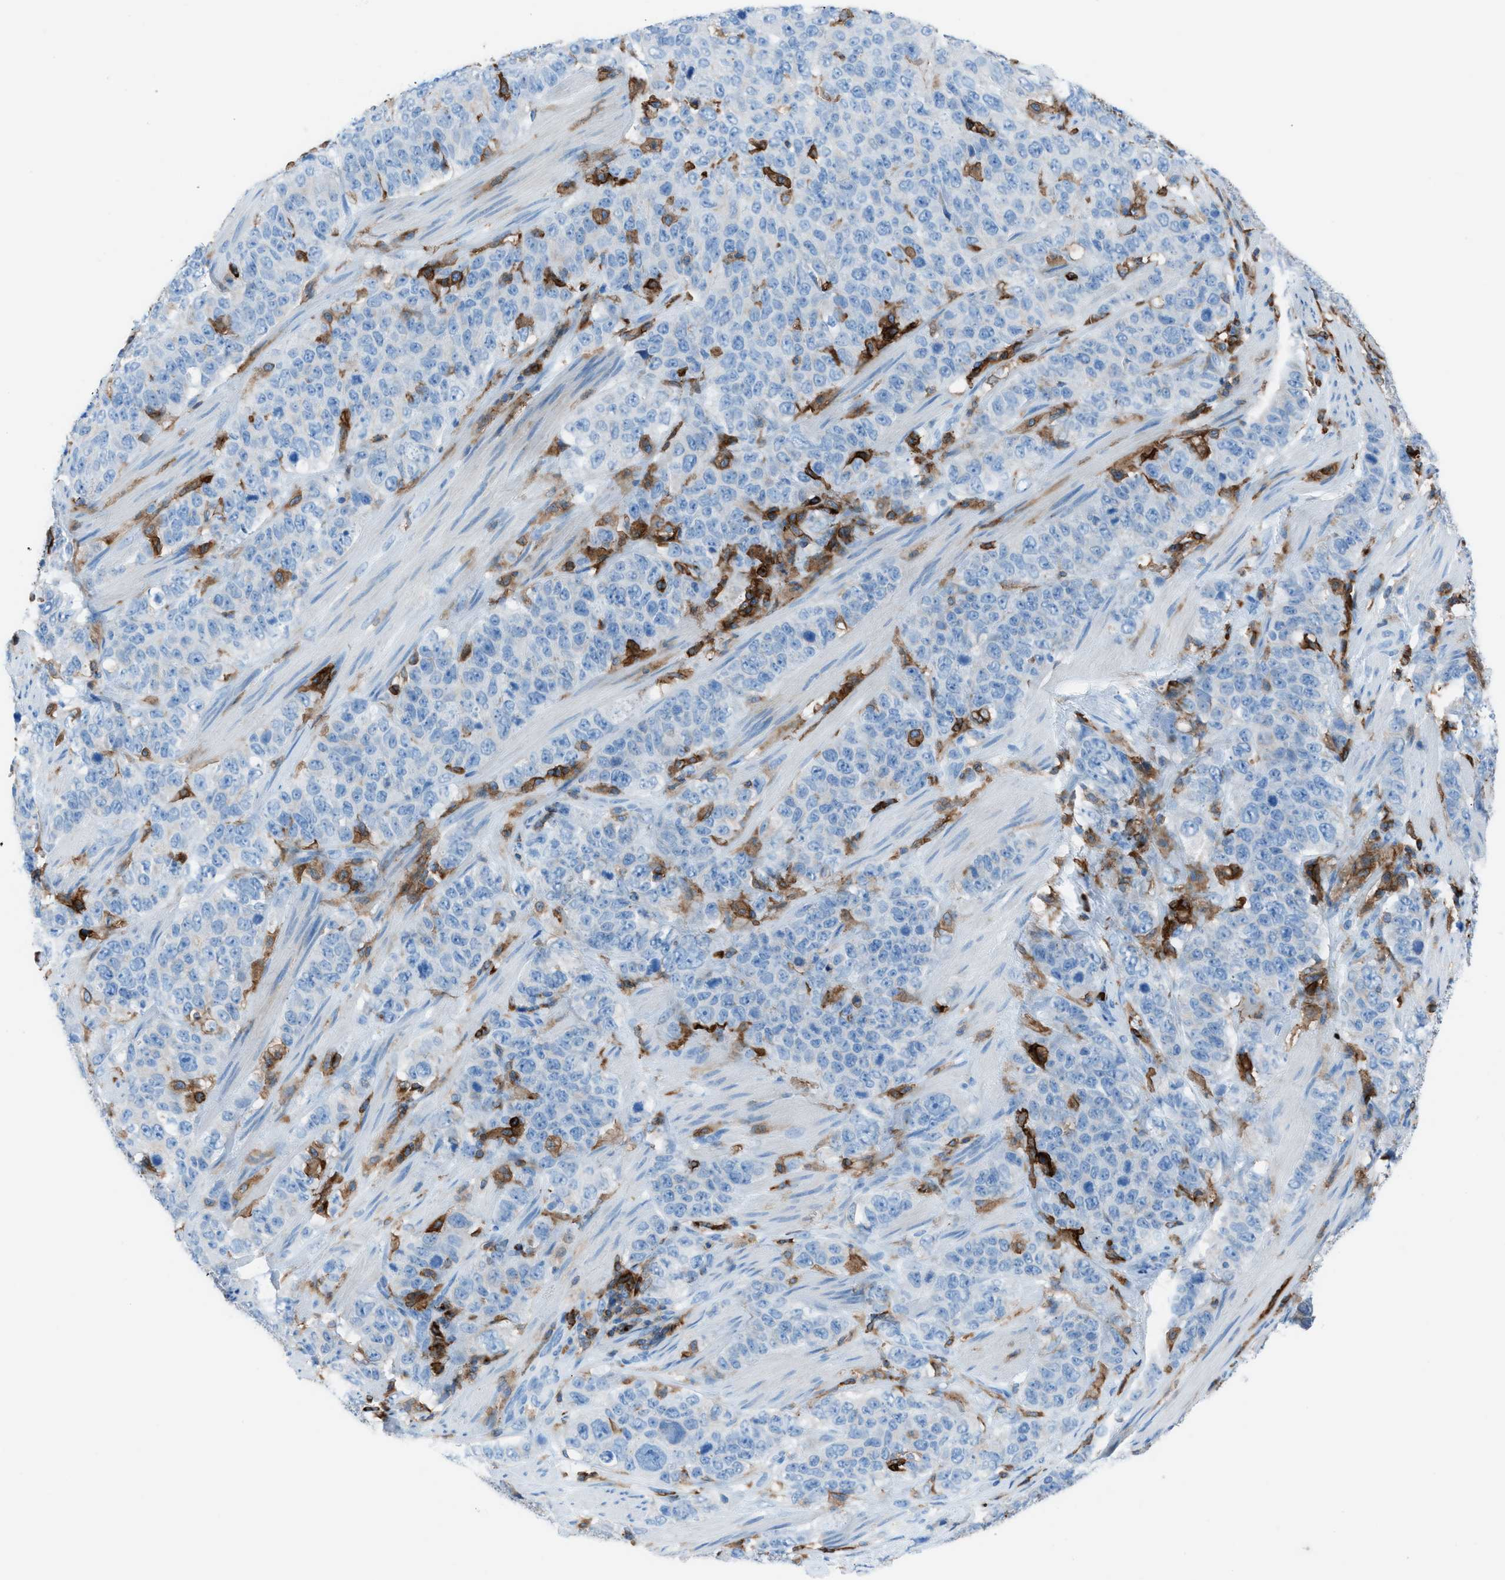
{"staining": {"intensity": "negative", "quantity": "none", "location": "none"}, "tissue": "stomach cancer", "cell_type": "Tumor cells", "image_type": "cancer", "snomed": [{"axis": "morphology", "description": "Adenocarcinoma, NOS"}, {"axis": "topography", "description": "Stomach"}], "caption": "There is no significant expression in tumor cells of stomach cancer.", "gene": "ITGB2", "patient": {"sex": "male", "age": 48}}